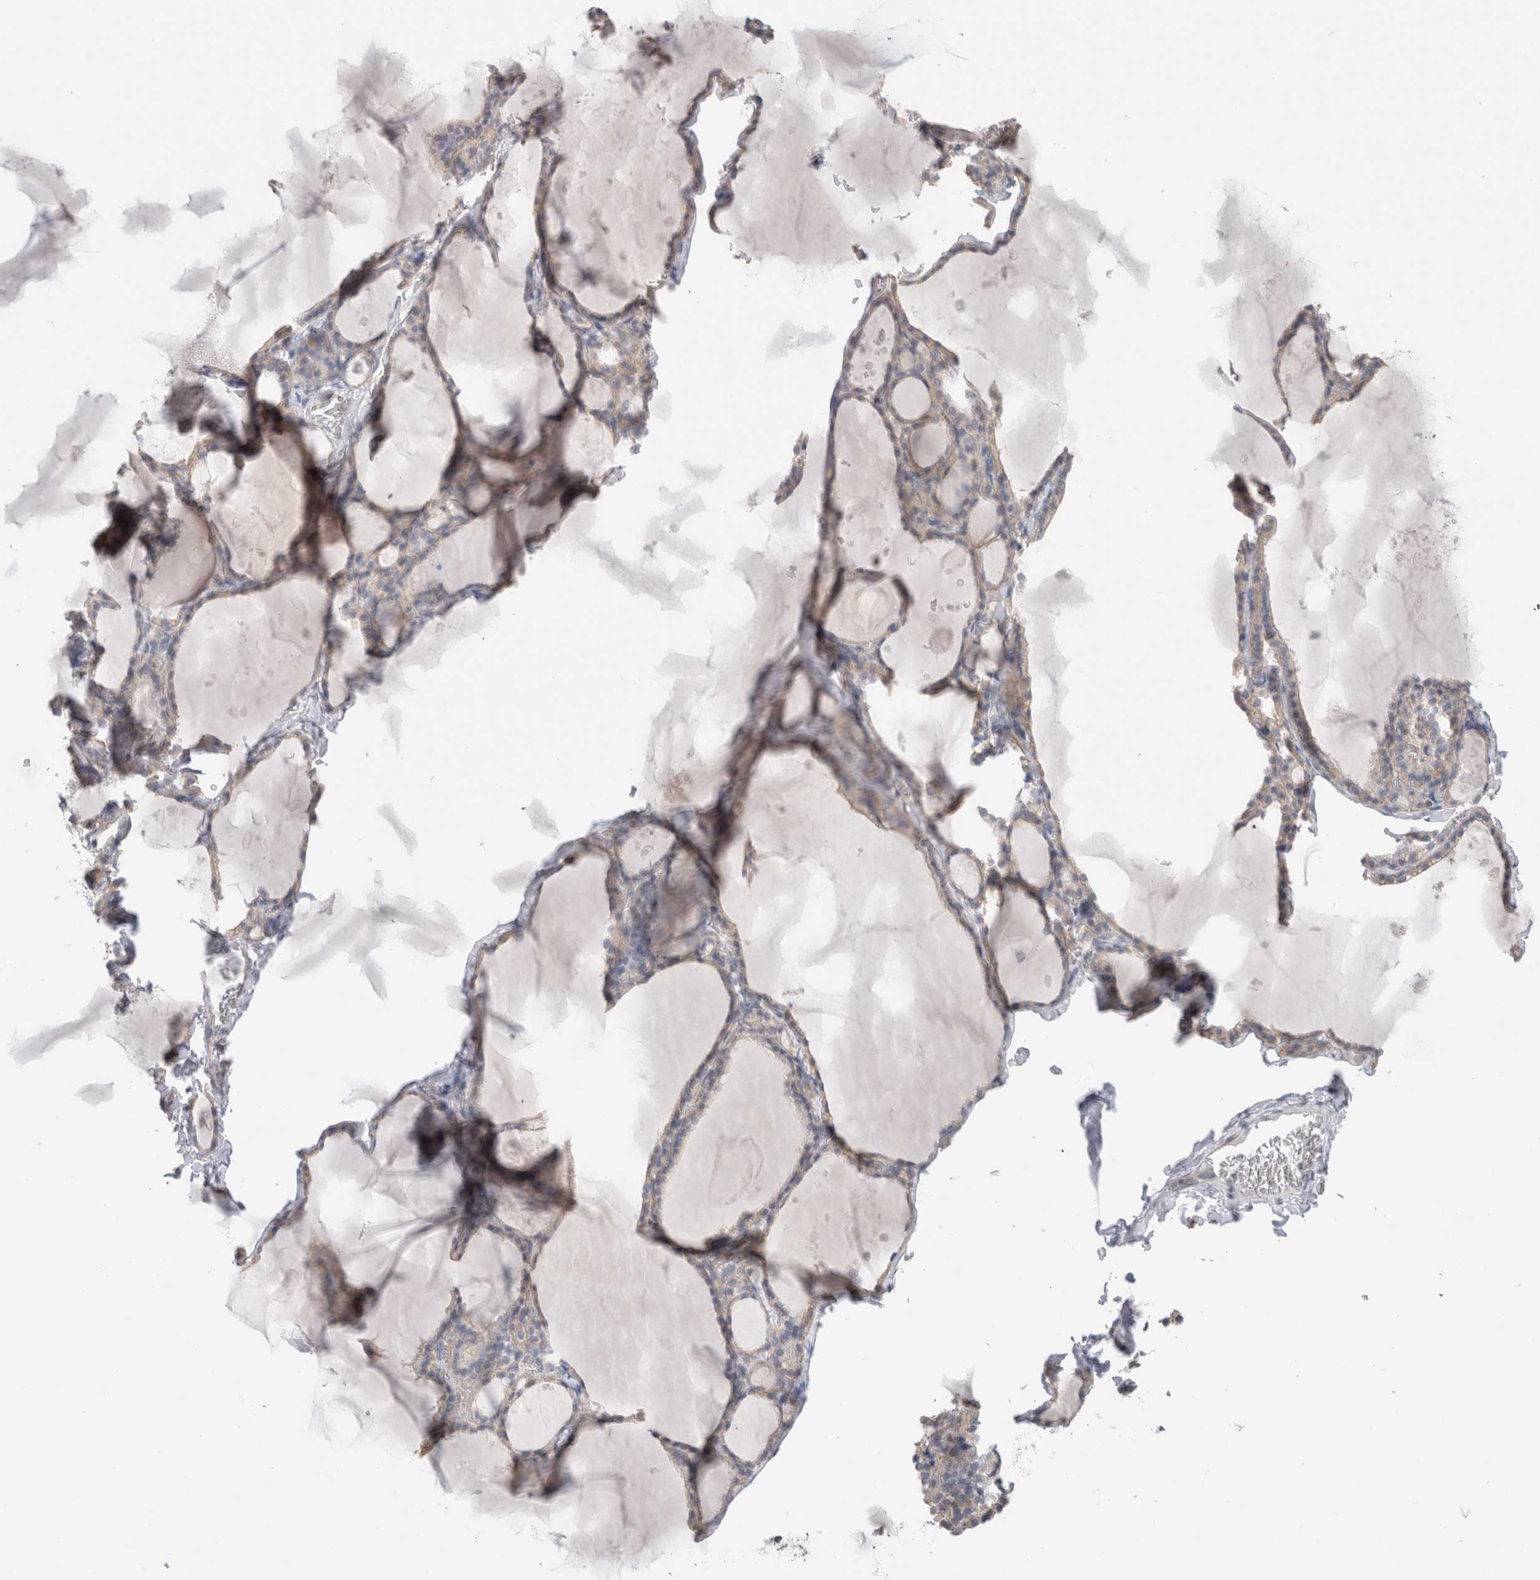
{"staining": {"intensity": "negative", "quantity": "none", "location": "none"}, "tissue": "thyroid gland", "cell_type": "Glandular cells", "image_type": "normal", "snomed": [{"axis": "morphology", "description": "Normal tissue, NOS"}, {"axis": "topography", "description": "Thyroid gland"}], "caption": "Immunohistochemistry (IHC) photomicrograph of unremarkable thyroid gland stained for a protein (brown), which shows no expression in glandular cells.", "gene": "DMD", "patient": {"sex": "male", "age": 56}}